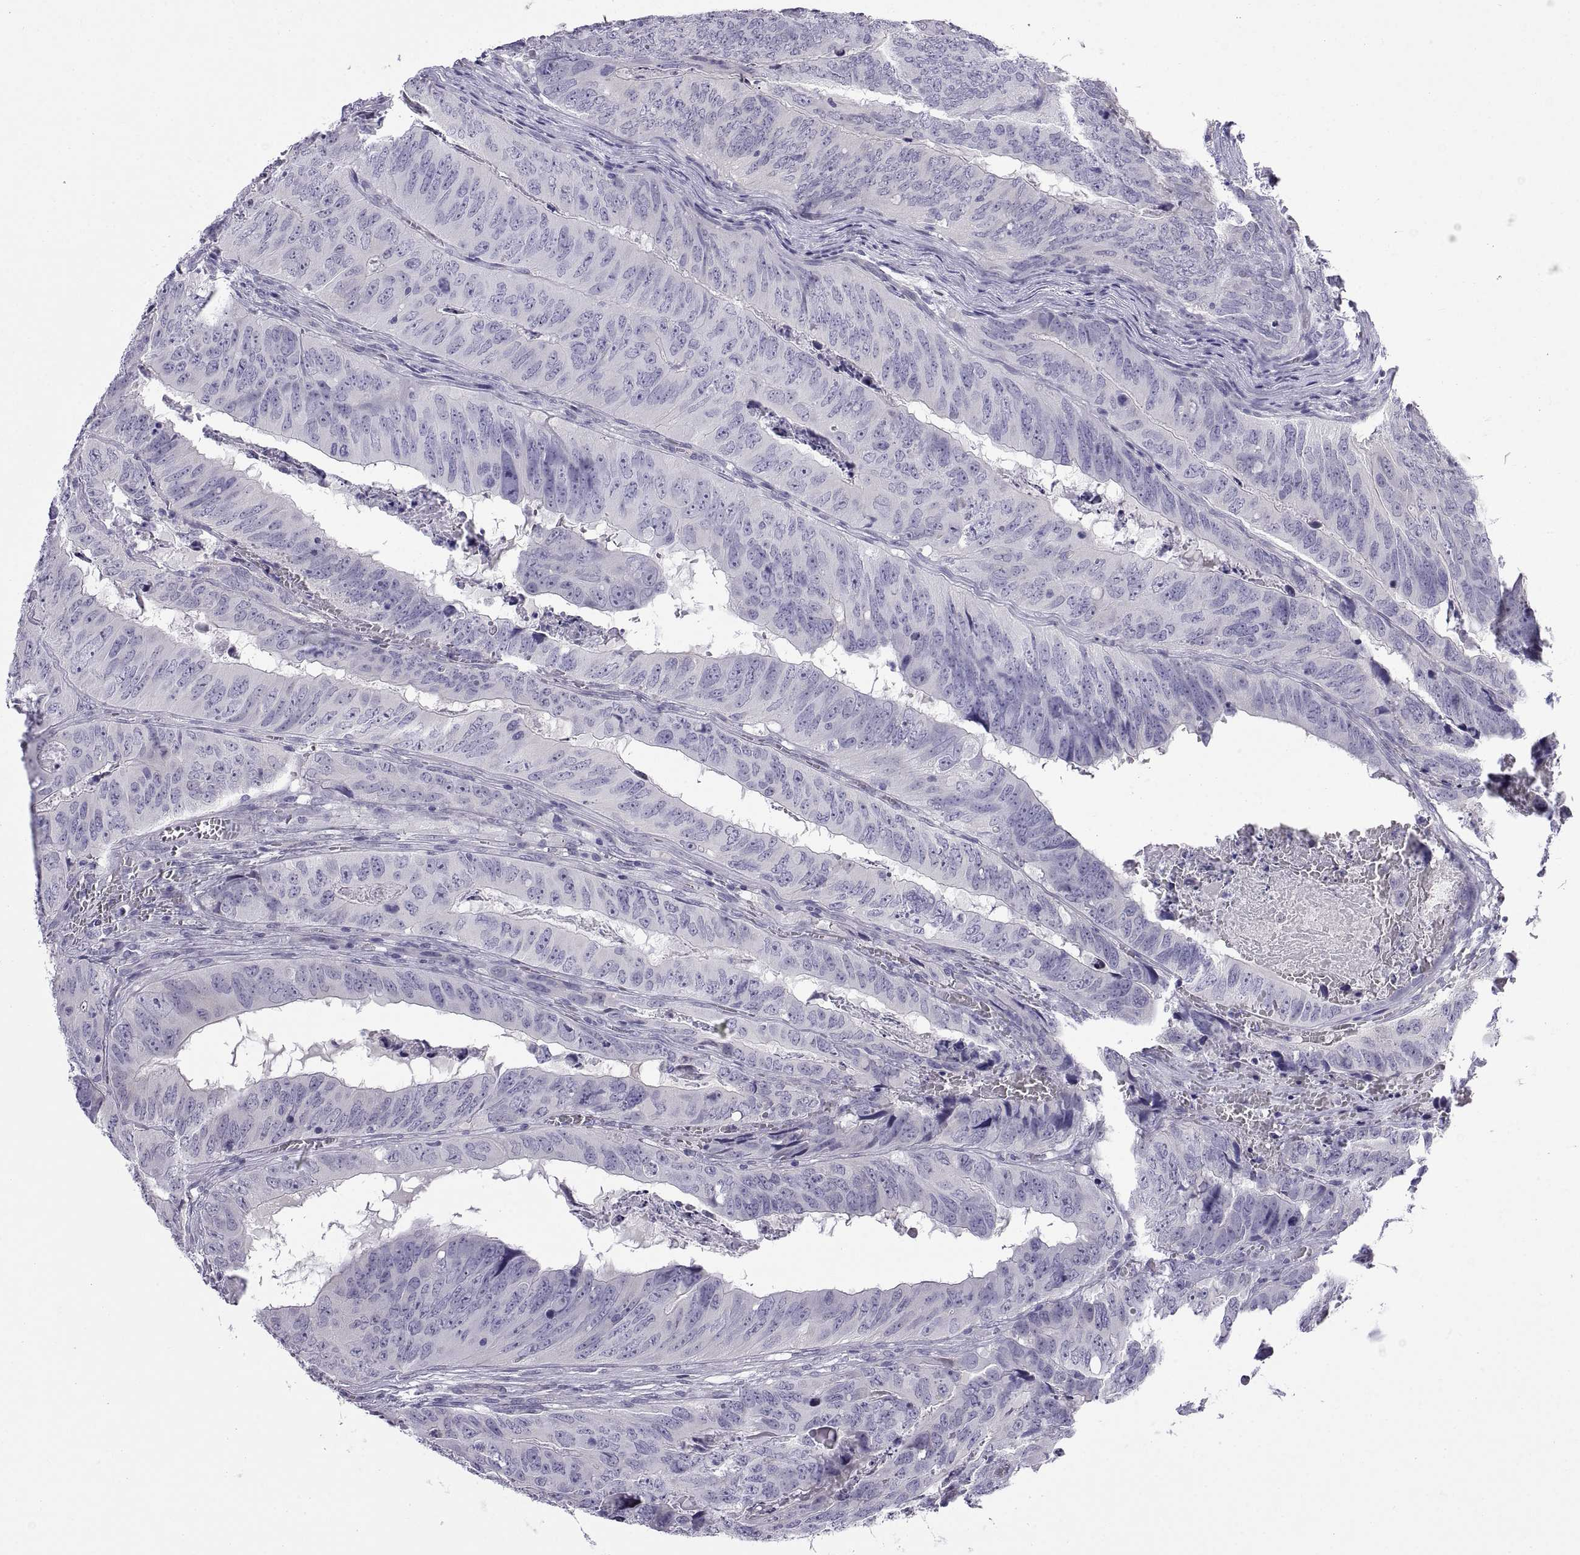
{"staining": {"intensity": "negative", "quantity": "none", "location": "none"}, "tissue": "colorectal cancer", "cell_type": "Tumor cells", "image_type": "cancer", "snomed": [{"axis": "morphology", "description": "Adenocarcinoma, NOS"}, {"axis": "topography", "description": "Colon"}], "caption": "Protein analysis of colorectal cancer (adenocarcinoma) reveals no significant staining in tumor cells.", "gene": "SPDYE1", "patient": {"sex": "male", "age": 79}}